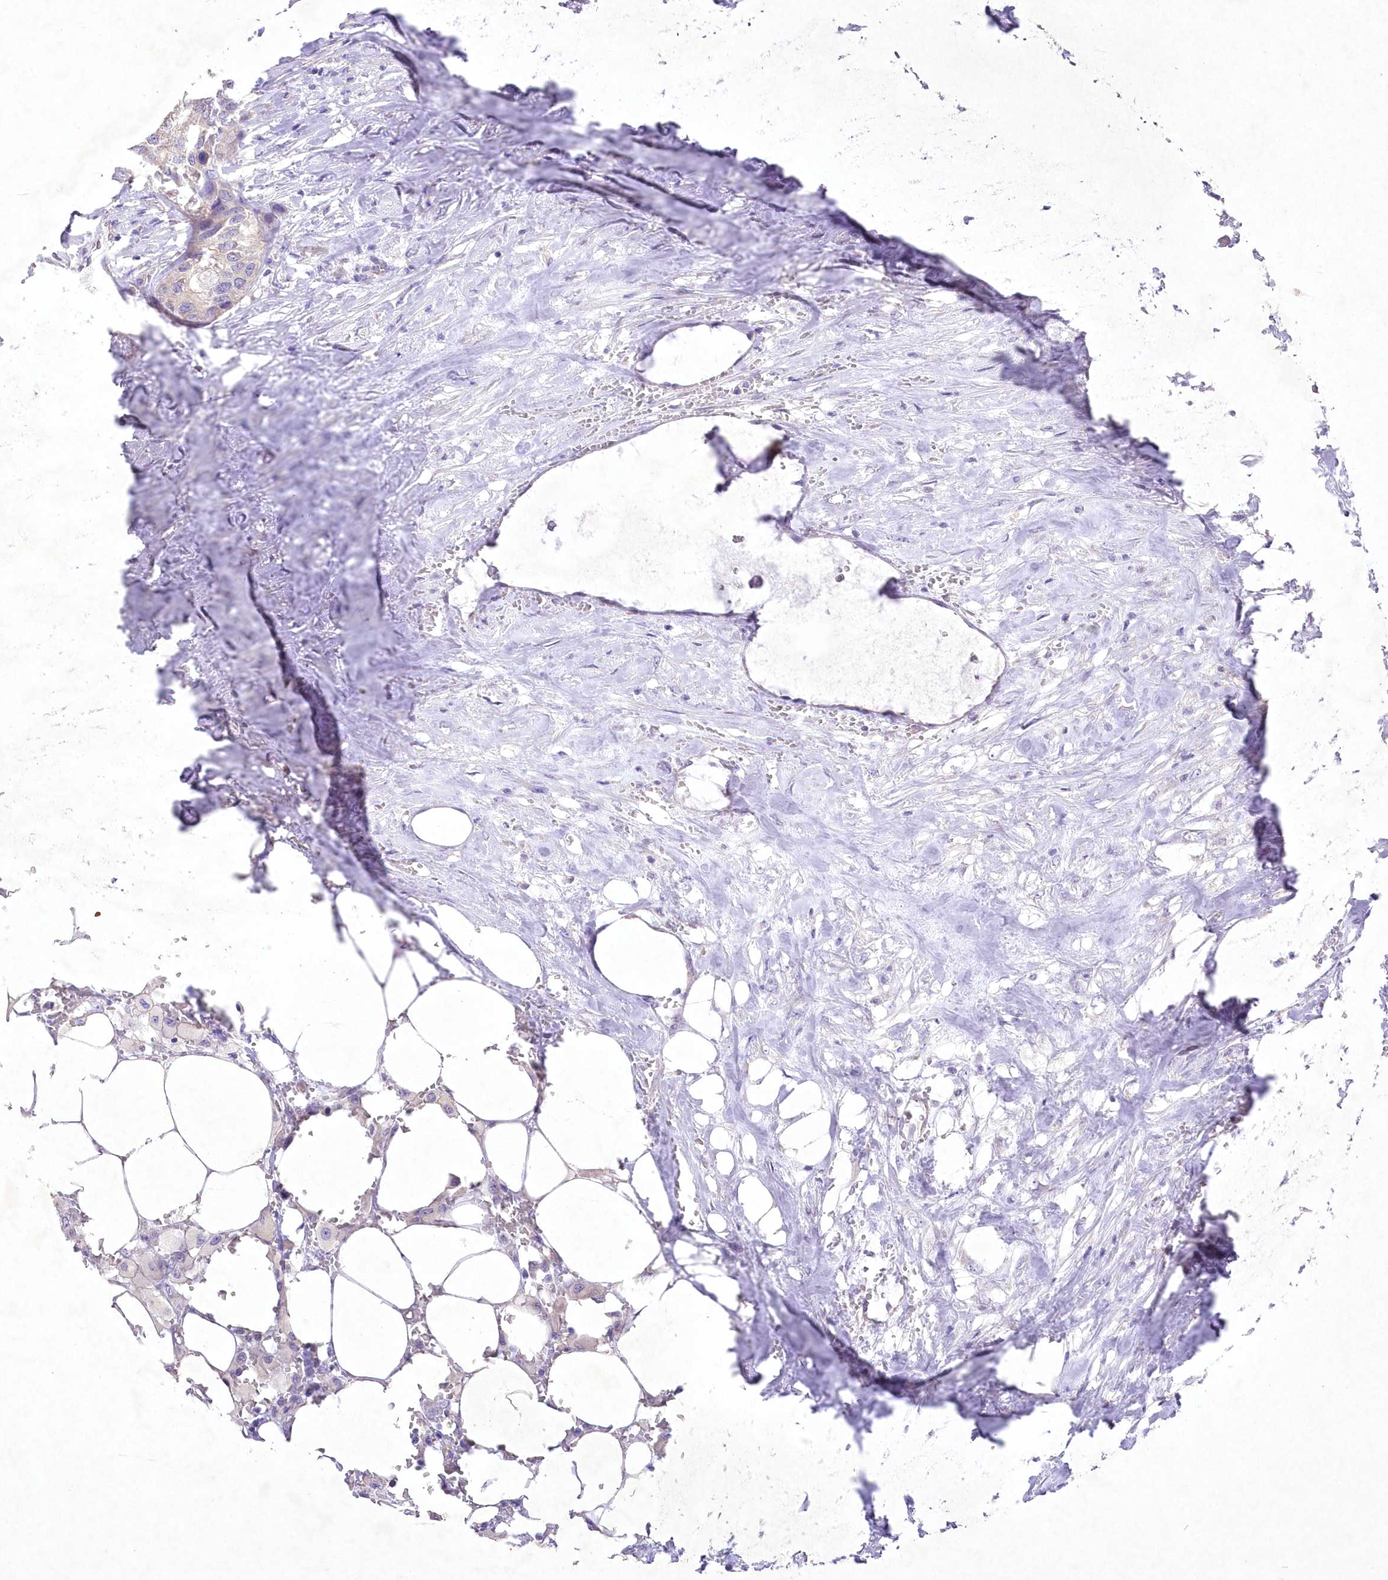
{"staining": {"intensity": "negative", "quantity": "none", "location": "none"}, "tissue": "urothelial cancer", "cell_type": "Tumor cells", "image_type": "cancer", "snomed": [{"axis": "morphology", "description": "Urothelial carcinoma, High grade"}, {"axis": "topography", "description": "Urinary bladder"}], "caption": "Human urothelial cancer stained for a protein using IHC demonstrates no expression in tumor cells.", "gene": "ITSN2", "patient": {"sex": "male", "age": 64}}